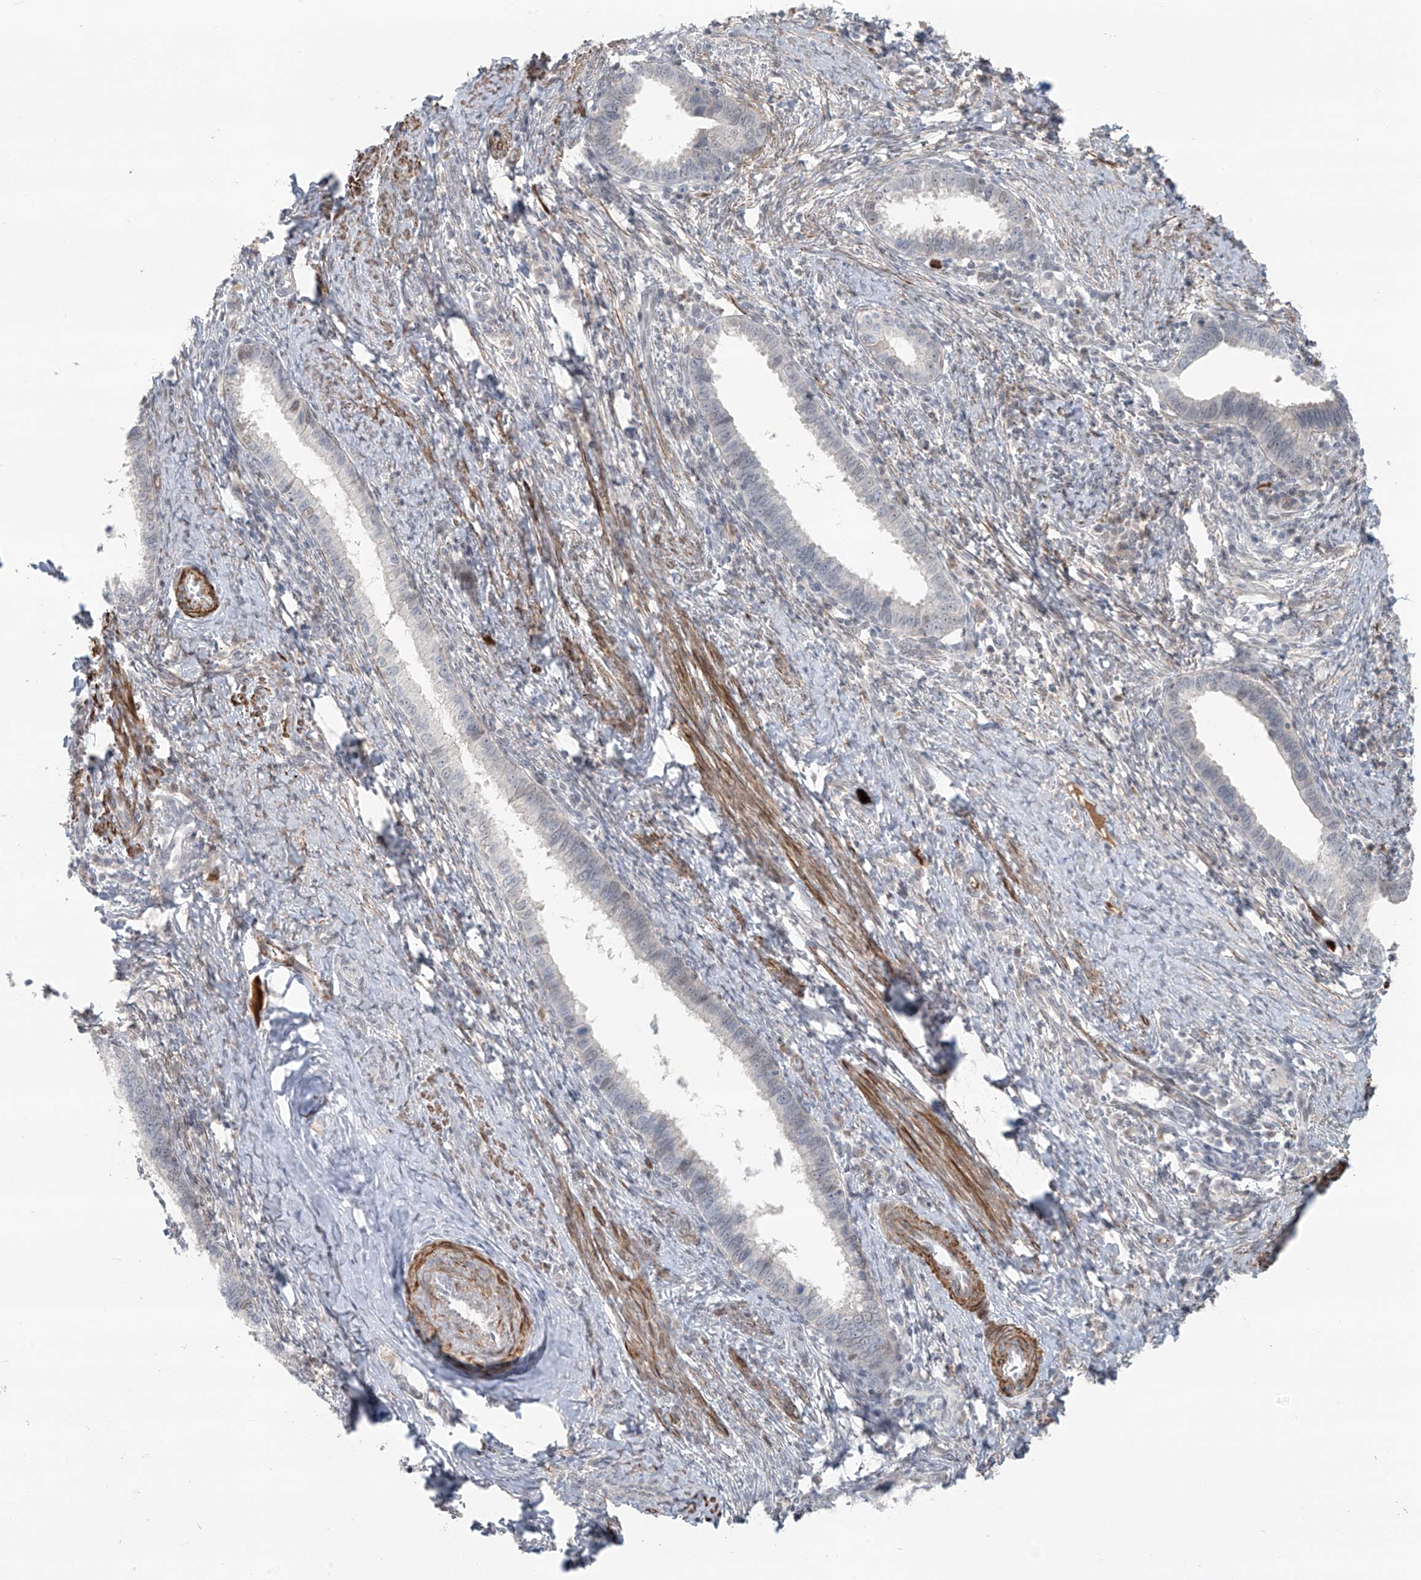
{"staining": {"intensity": "negative", "quantity": "none", "location": "none"}, "tissue": "cervical cancer", "cell_type": "Tumor cells", "image_type": "cancer", "snomed": [{"axis": "morphology", "description": "Adenocarcinoma, NOS"}, {"axis": "topography", "description": "Cervix"}], "caption": "Tumor cells are negative for brown protein staining in adenocarcinoma (cervical).", "gene": "RASGEF1A", "patient": {"sex": "female", "age": 36}}